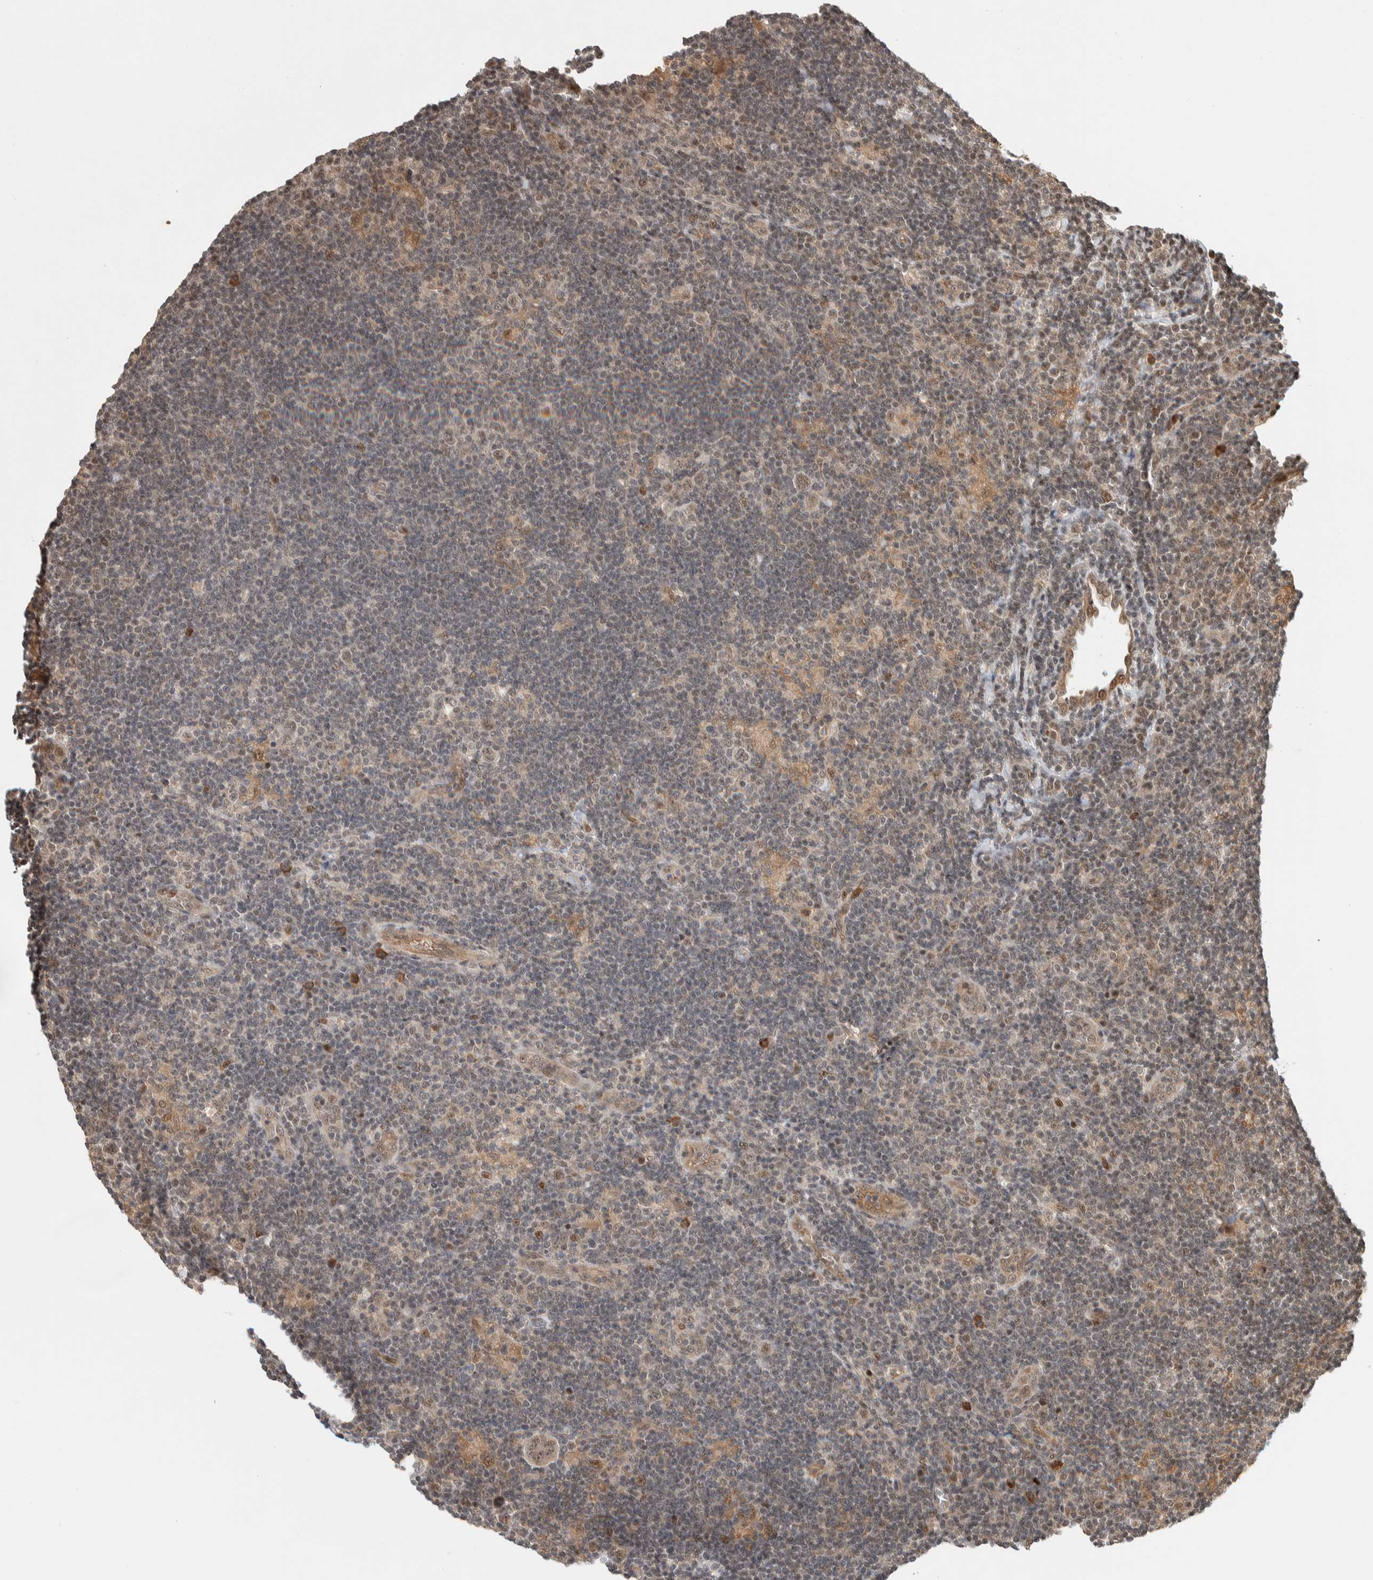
{"staining": {"intensity": "weak", "quantity": ">75%", "location": "nuclear"}, "tissue": "lymphoma", "cell_type": "Tumor cells", "image_type": "cancer", "snomed": [{"axis": "morphology", "description": "Hodgkin's disease, NOS"}, {"axis": "topography", "description": "Lymph node"}], "caption": "Hodgkin's disease tissue reveals weak nuclear staining in approximately >75% of tumor cells, visualized by immunohistochemistry.", "gene": "TOR1B", "patient": {"sex": "female", "age": 57}}